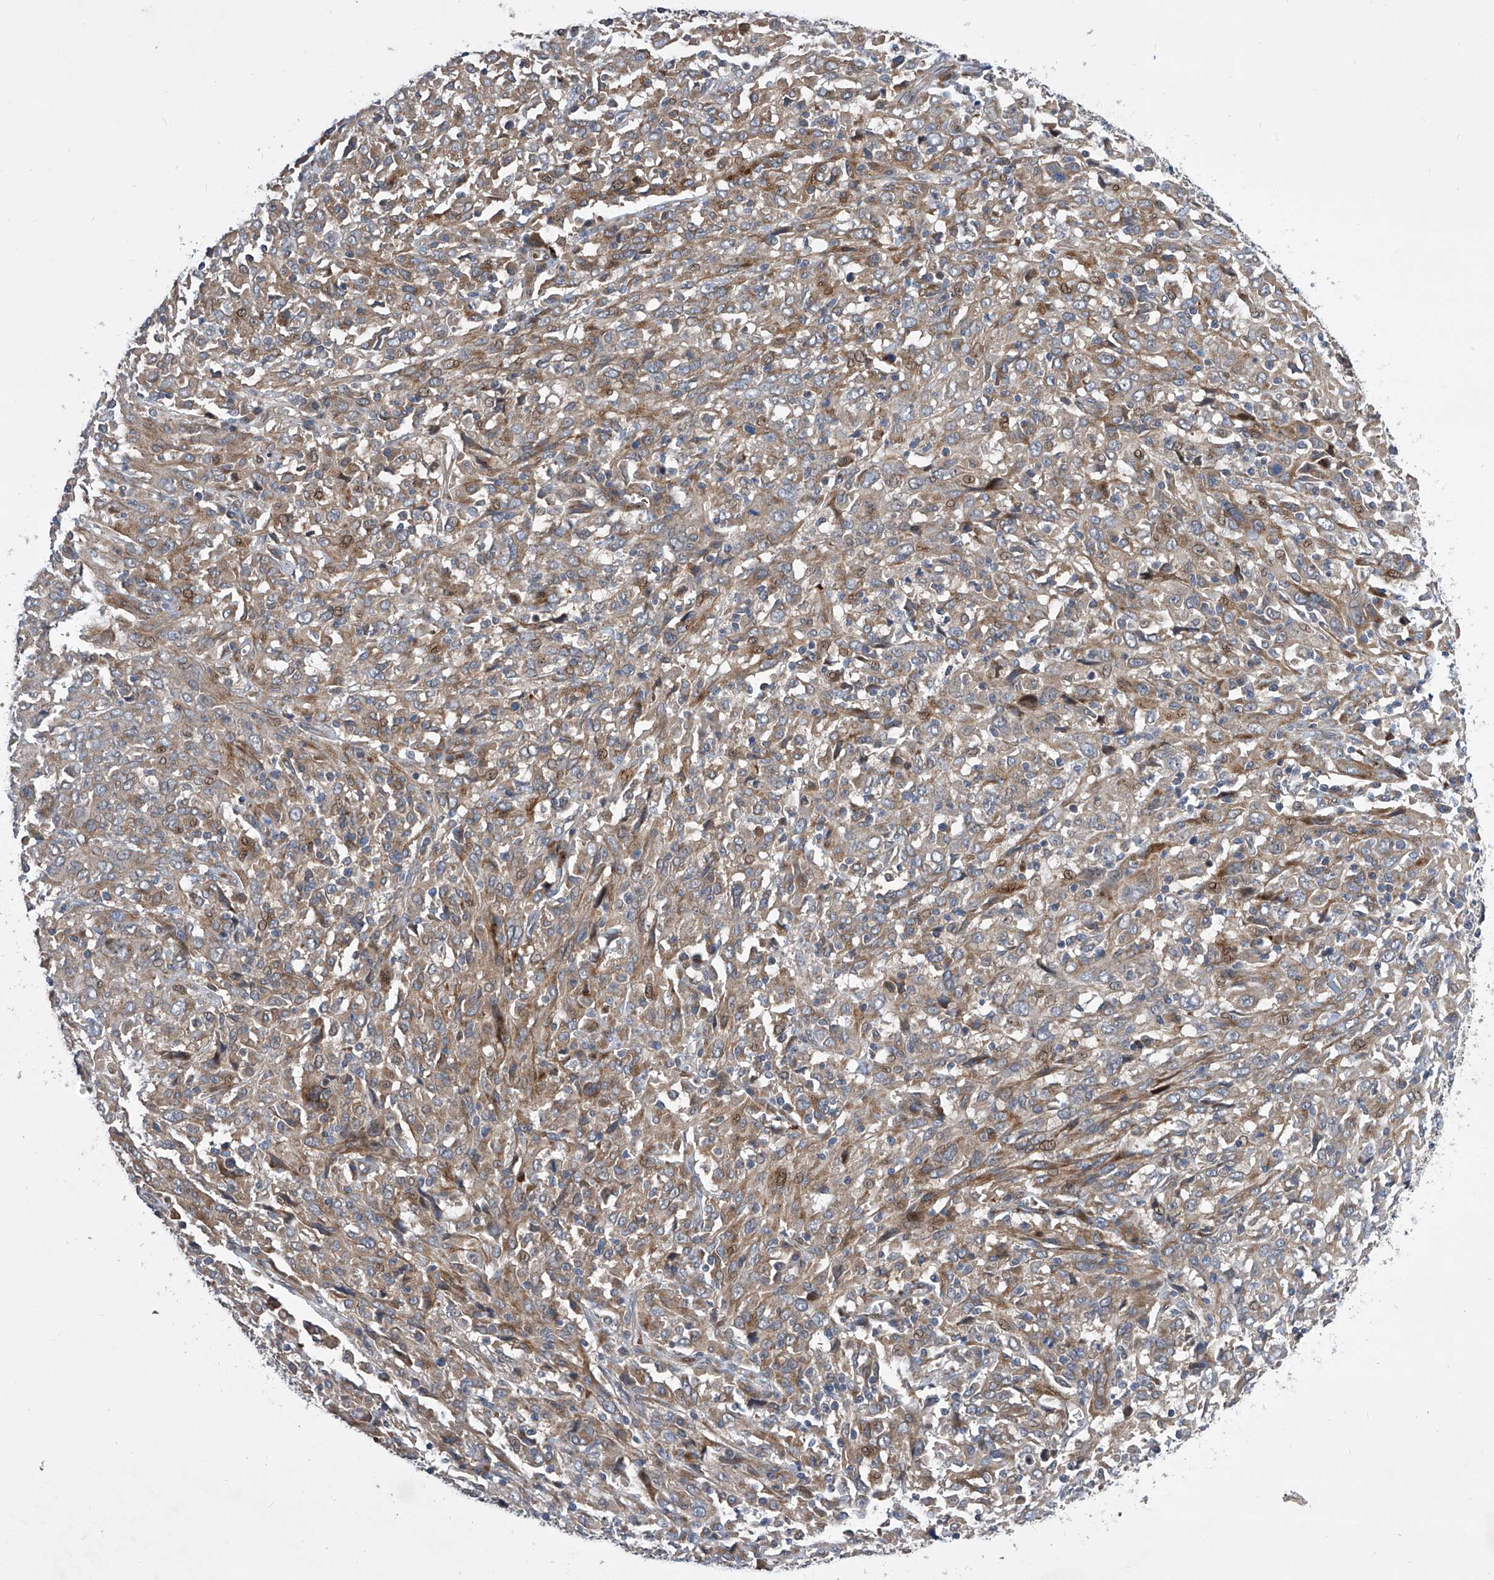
{"staining": {"intensity": "weak", "quantity": ">75%", "location": "cytoplasmic/membranous"}, "tissue": "cervical cancer", "cell_type": "Tumor cells", "image_type": "cancer", "snomed": [{"axis": "morphology", "description": "Squamous cell carcinoma, NOS"}, {"axis": "topography", "description": "Cervix"}], "caption": "DAB (3,3'-diaminobenzidine) immunohistochemical staining of squamous cell carcinoma (cervical) reveals weak cytoplasmic/membranous protein expression in approximately >75% of tumor cells.", "gene": "USF3", "patient": {"sex": "female", "age": 46}}